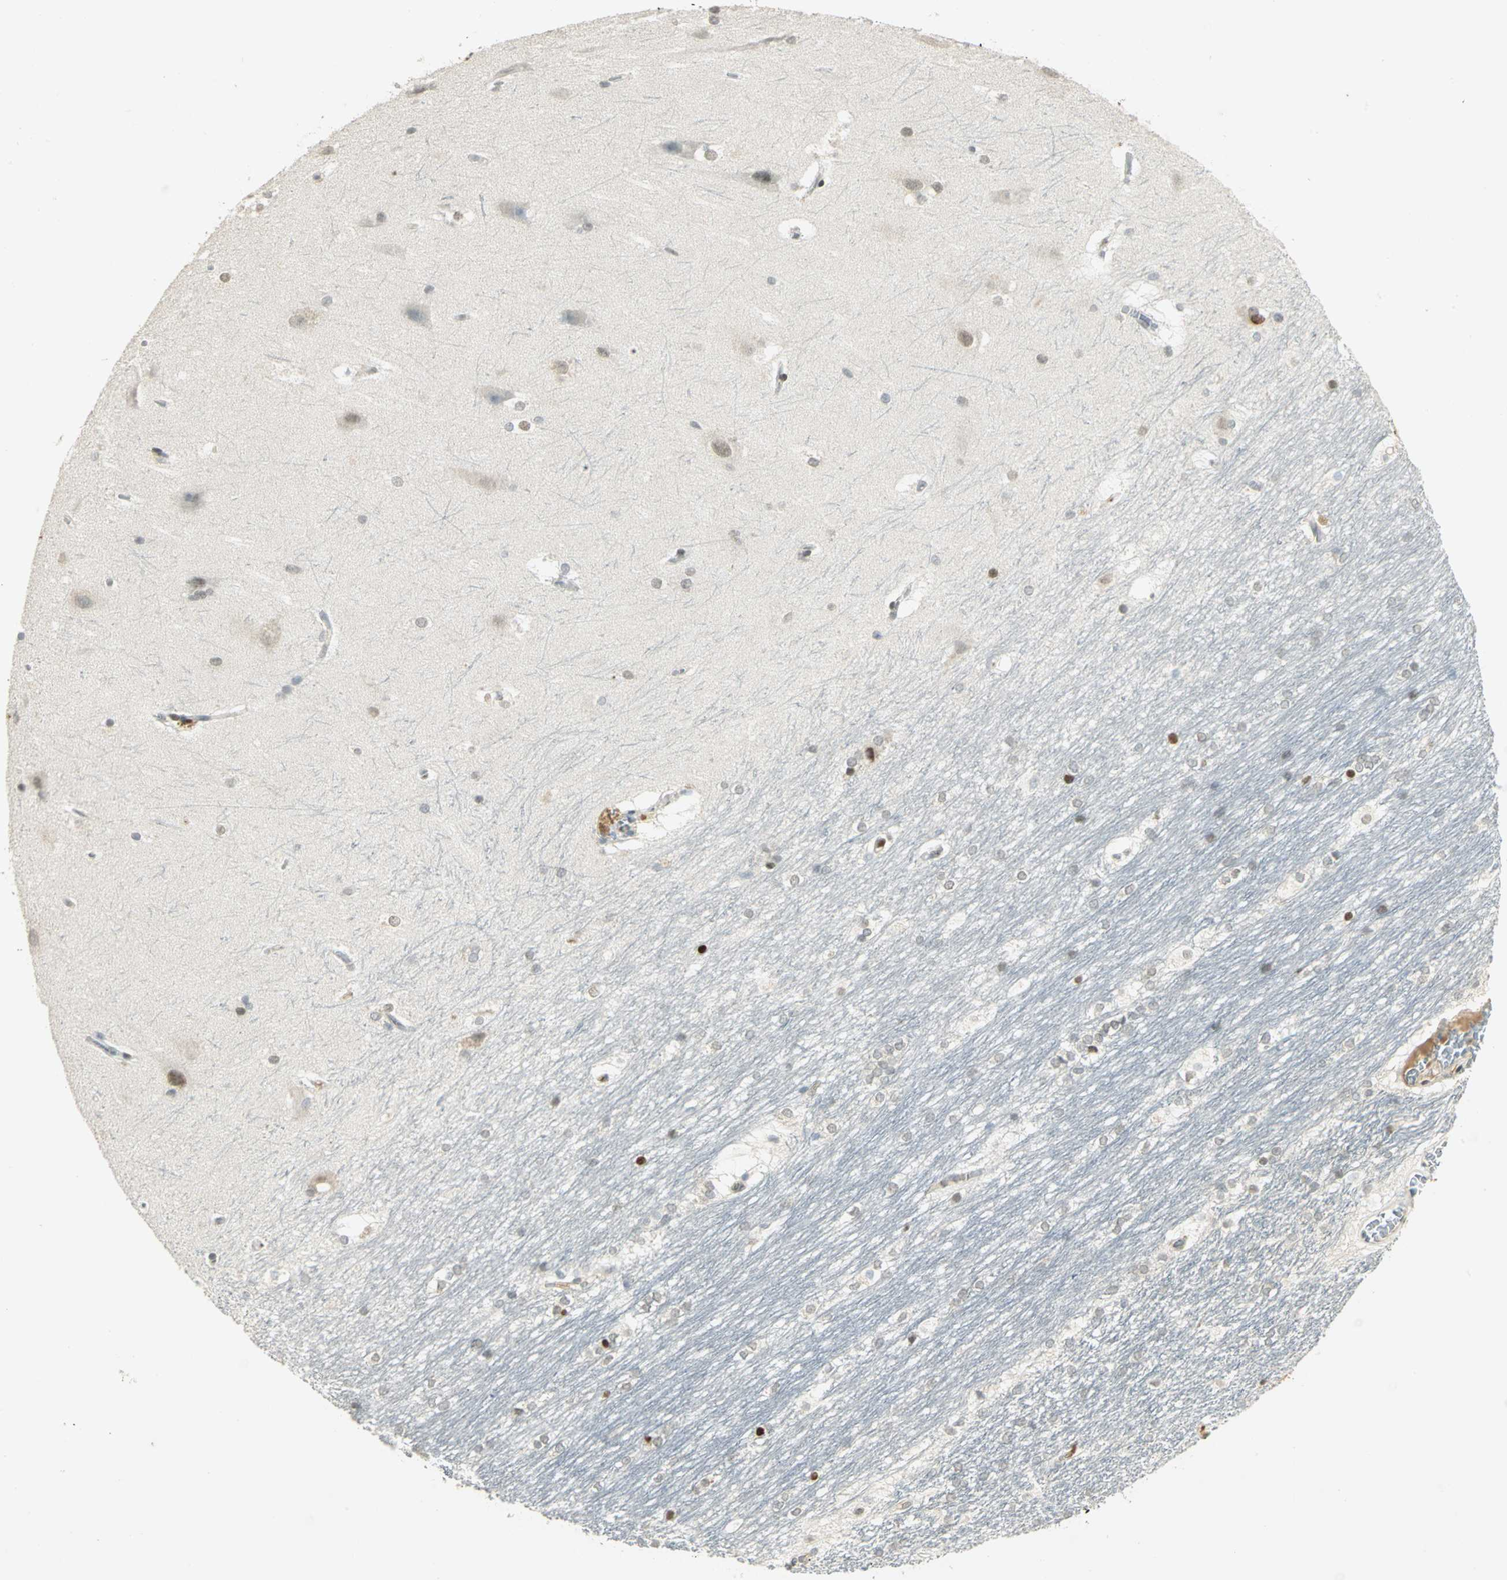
{"staining": {"intensity": "moderate", "quantity": "<25%", "location": "nuclear"}, "tissue": "hippocampus", "cell_type": "Glial cells", "image_type": "normal", "snomed": [{"axis": "morphology", "description": "Normal tissue, NOS"}, {"axis": "topography", "description": "Hippocampus"}], "caption": "Immunohistochemistry staining of normal hippocampus, which exhibits low levels of moderate nuclear positivity in approximately <25% of glial cells indicating moderate nuclear protein staining. The staining was performed using DAB (brown) for protein detection and nuclei were counterstained in hematoxylin (blue).", "gene": "AK6", "patient": {"sex": "female", "age": 19}}